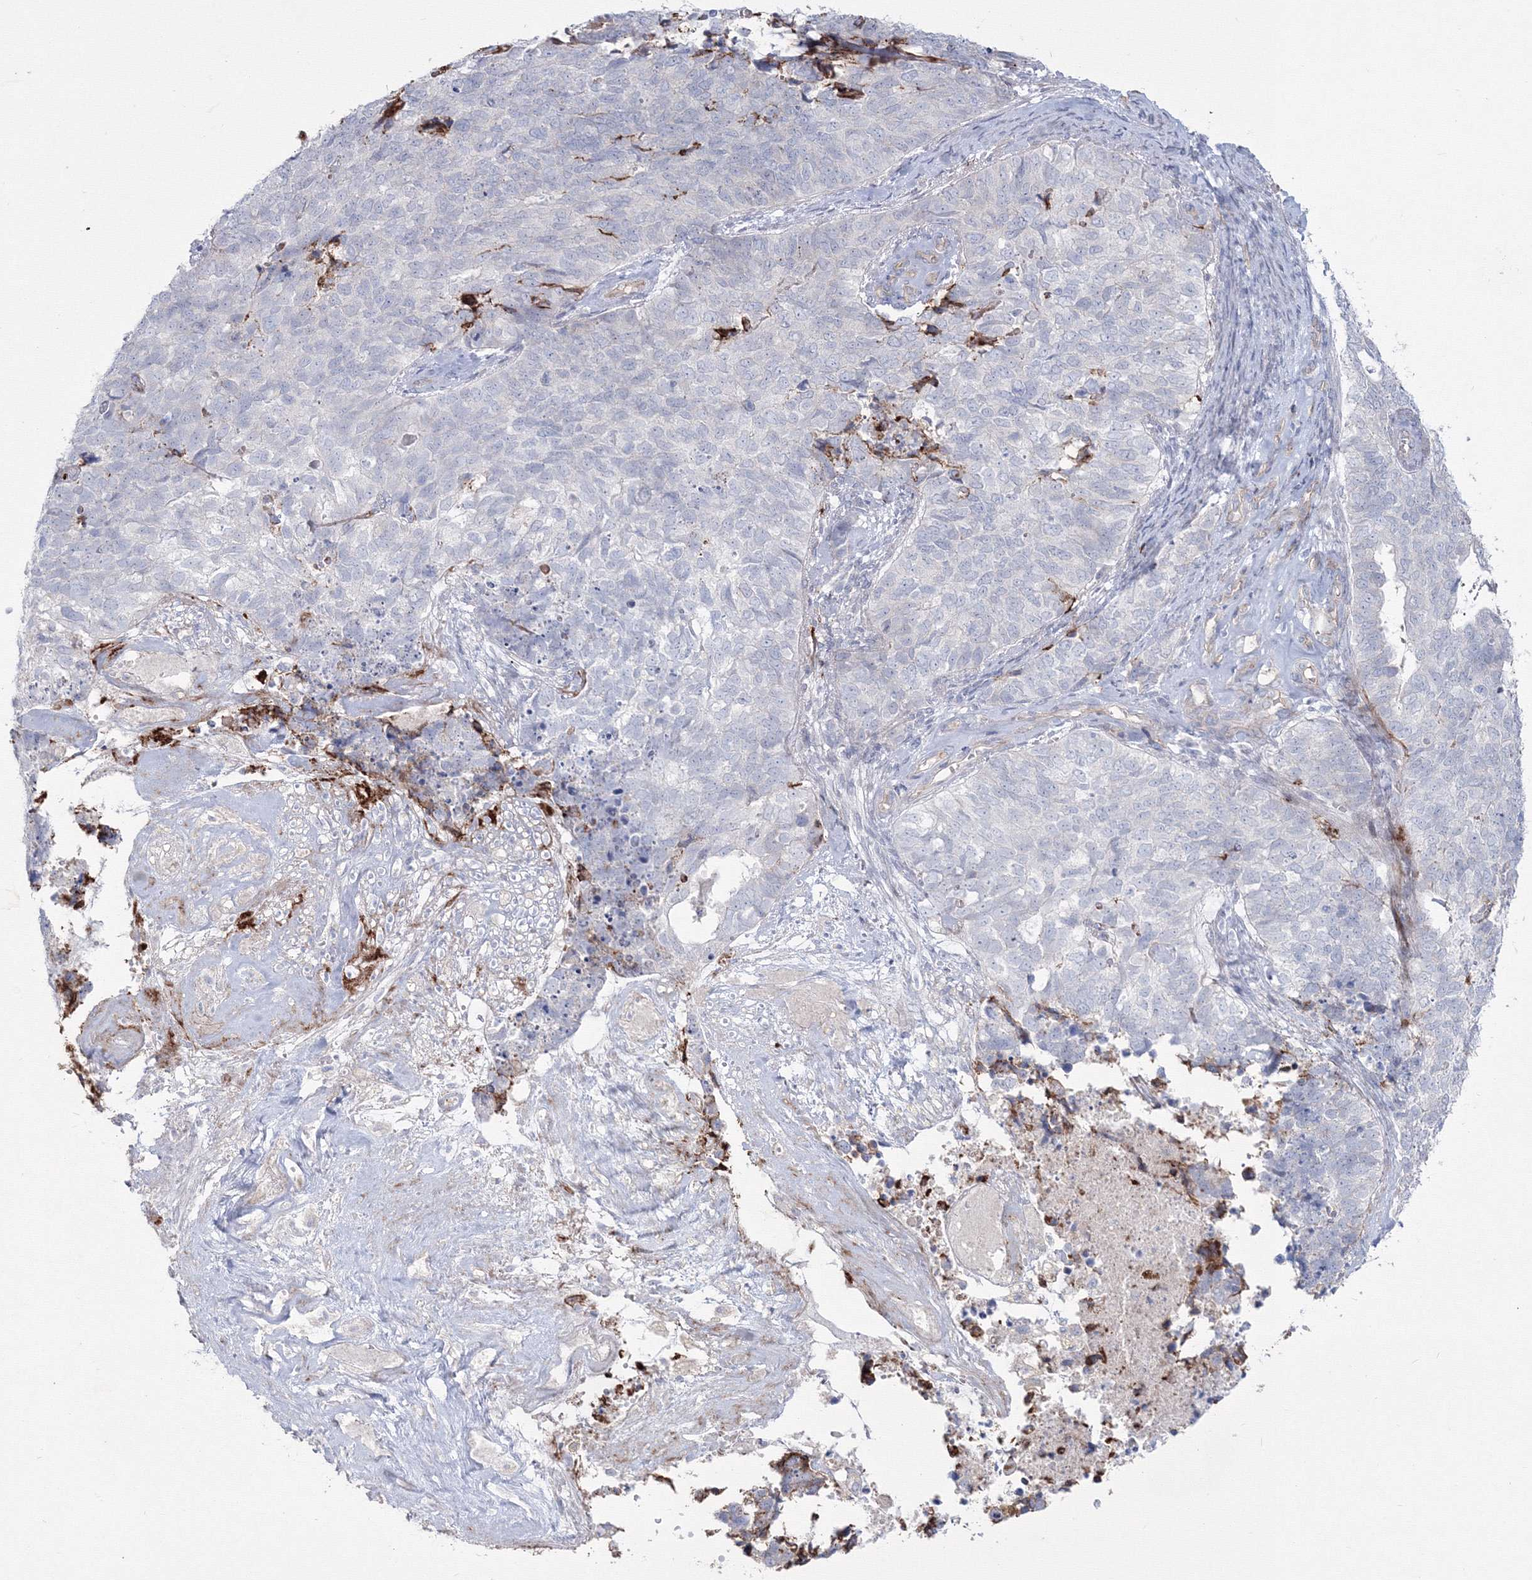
{"staining": {"intensity": "negative", "quantity": "none", "location": "none"}, "tissue": "cervical cancer", "cell_type": "Tumor cells", "image_type": "cancer", "snomed": [{"axis": "morphology", "description": "Squamous cell carcinoma, NOS"}, {"axis": "topography", "description": "Cervix"}], "caption": "This micrograph is of cervical cancer stained with IHC to label a protein in brown with the nuclei are counter-stained blue. There is no positivity in tumor cells.", "gene": "HYAL2", "patient": {"sex": "female", "age": 63}}